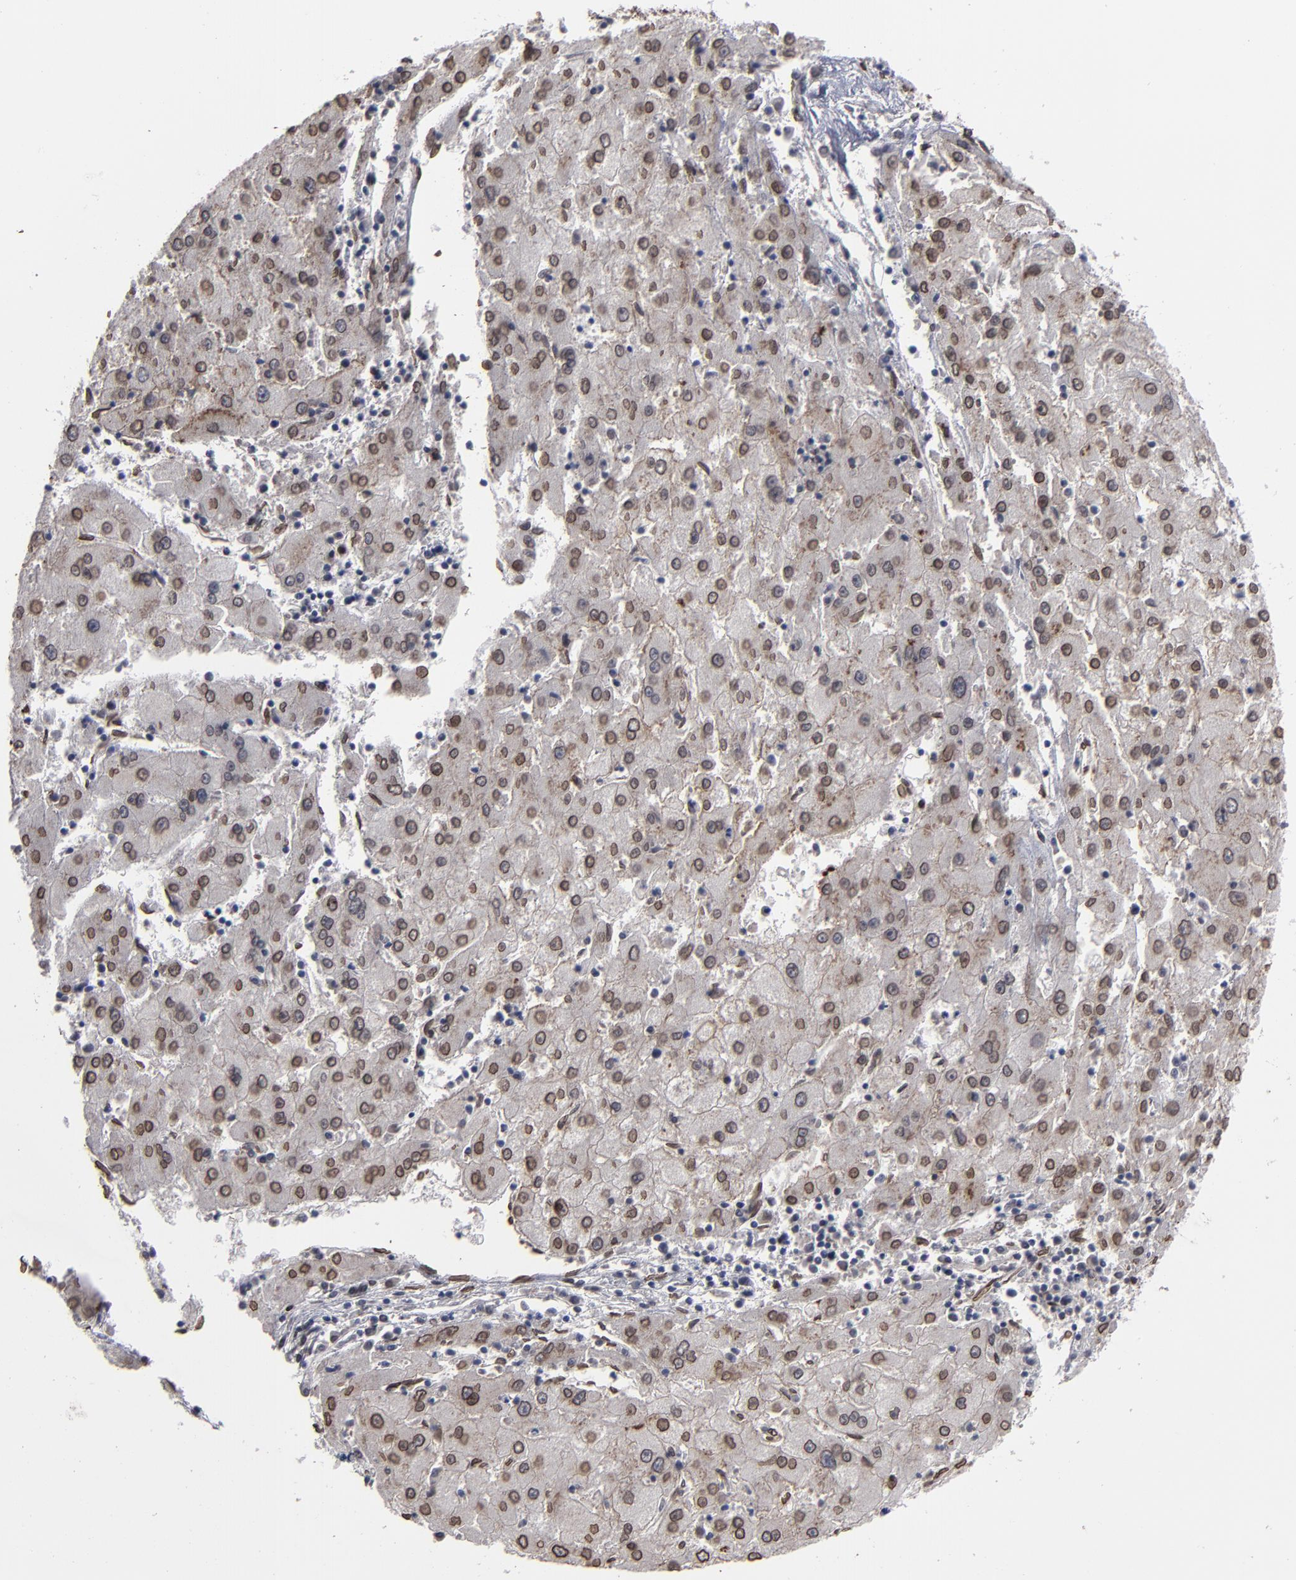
{"staining": {"intensity": "moderate", "quantity": "25%-75%", "location": "cytoplasmic/membranous,nuclear"}, "tissue": "liver cancer", "cell_type": "Tumor cells", "image_type": "cancer", "snomed": [{"axis": "morphology", "description": "Carcinoma, Hepatocellular, NOS"}, {"axis": "topography", "description": "Liver"}], "caption": "The histopathology image displays a brown stain indicating the presence of a protein in the cytoplasmic/membranous and nuclear of tumor cells in hepatocellular carcinoma (liver).", "gene": "BAZ1A", "patient": {"sex": "male", "age": 72}}